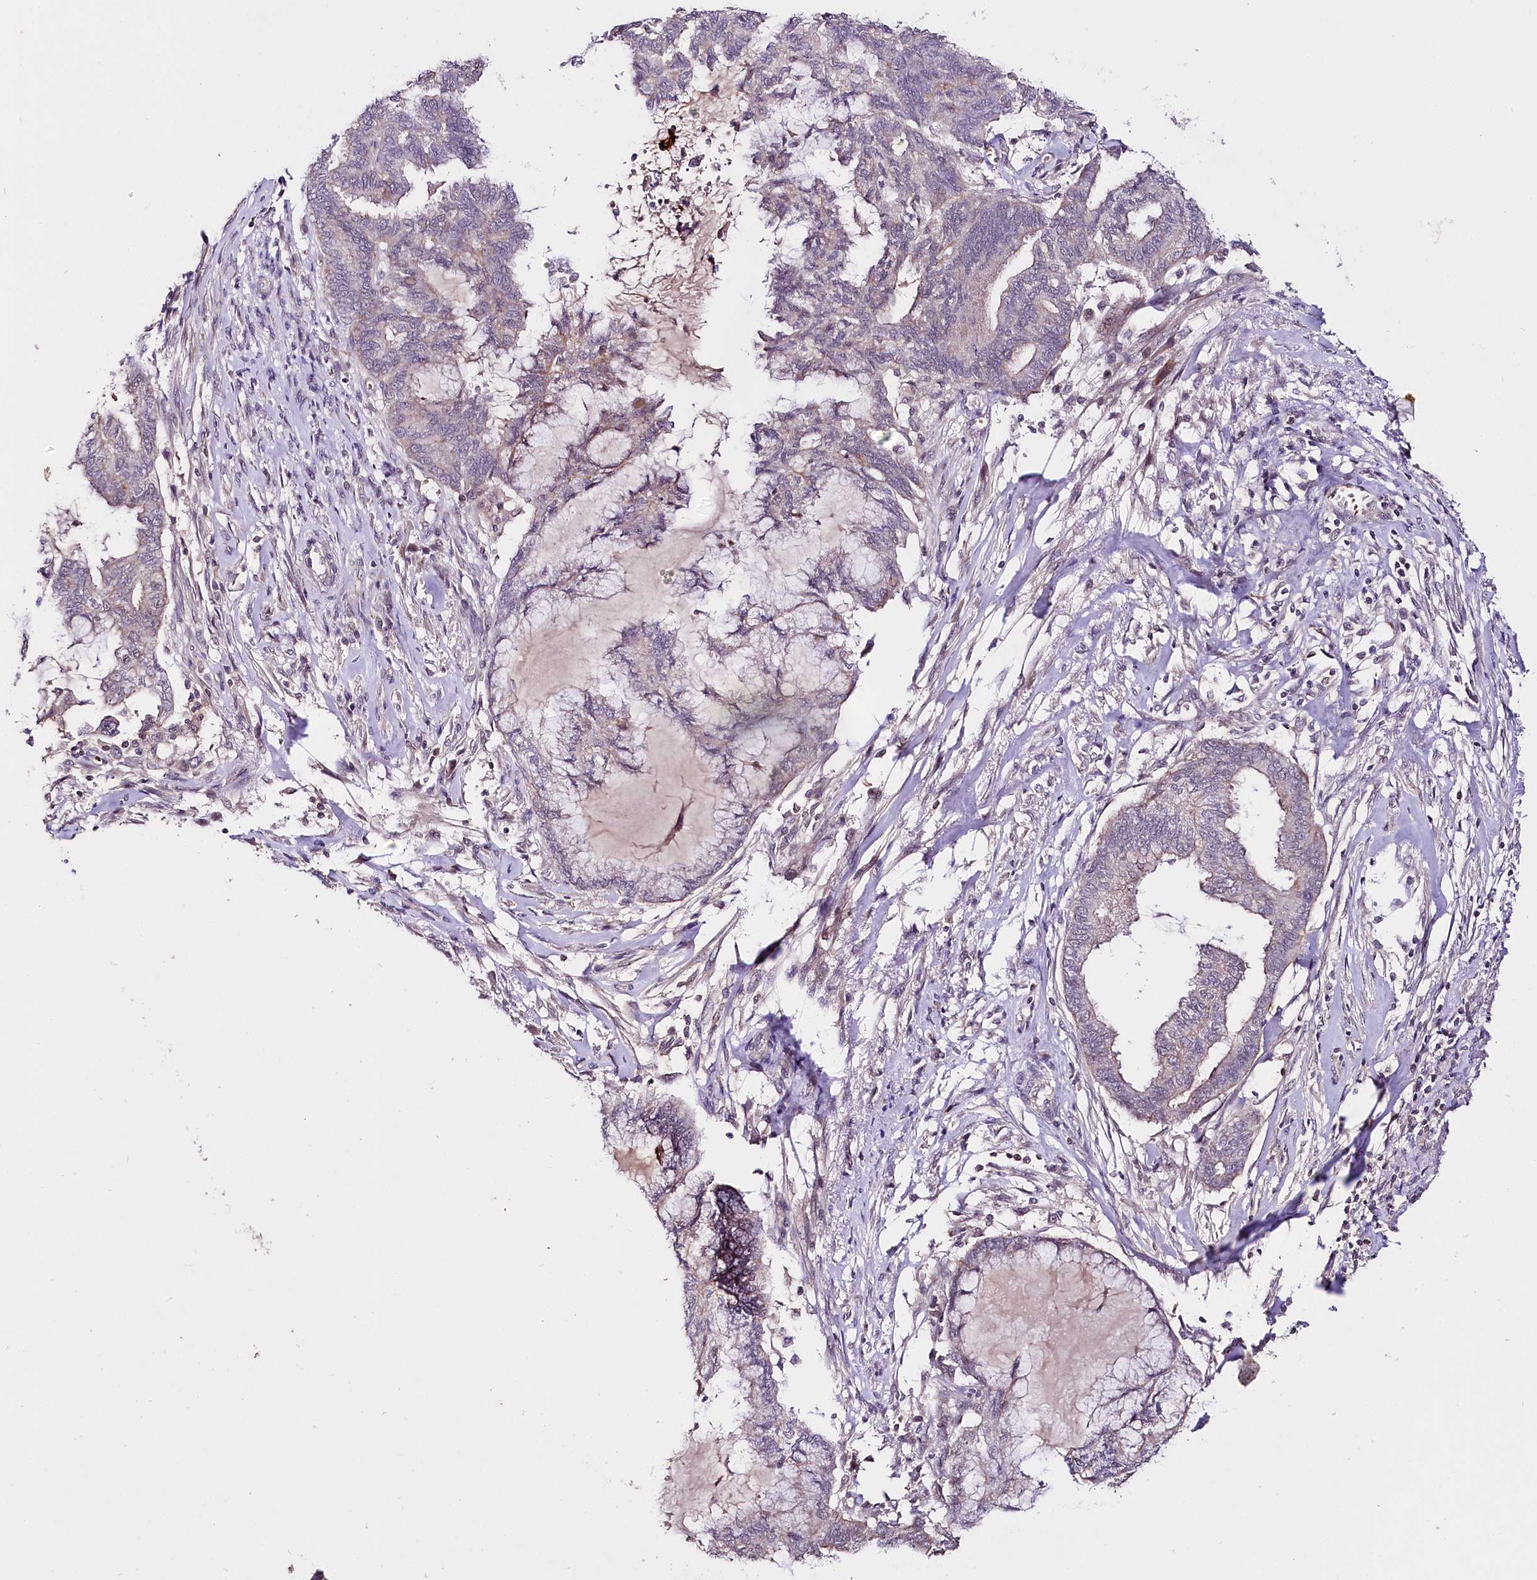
{"staining": {"intensity": "weak", "quantity": "<25%", "location": "cytoplasmic/membranous"}, "tissue": "endometrial cancer", "cell_type": "Tumor cells", "image_type": "cancer", "snomed": [{"axis": "morphology", "description": "Adenocarcinoma, NOS"}, {"axis": "topography", "description": "Endometrium"}], "caption": "Photomicrograph shows no protein expression in tumor cells of endometrial cancer (adenocarcinoma) tissue.", "gene": "TAFAZZIN", "patient": {"sex": "female", "age": 86}}